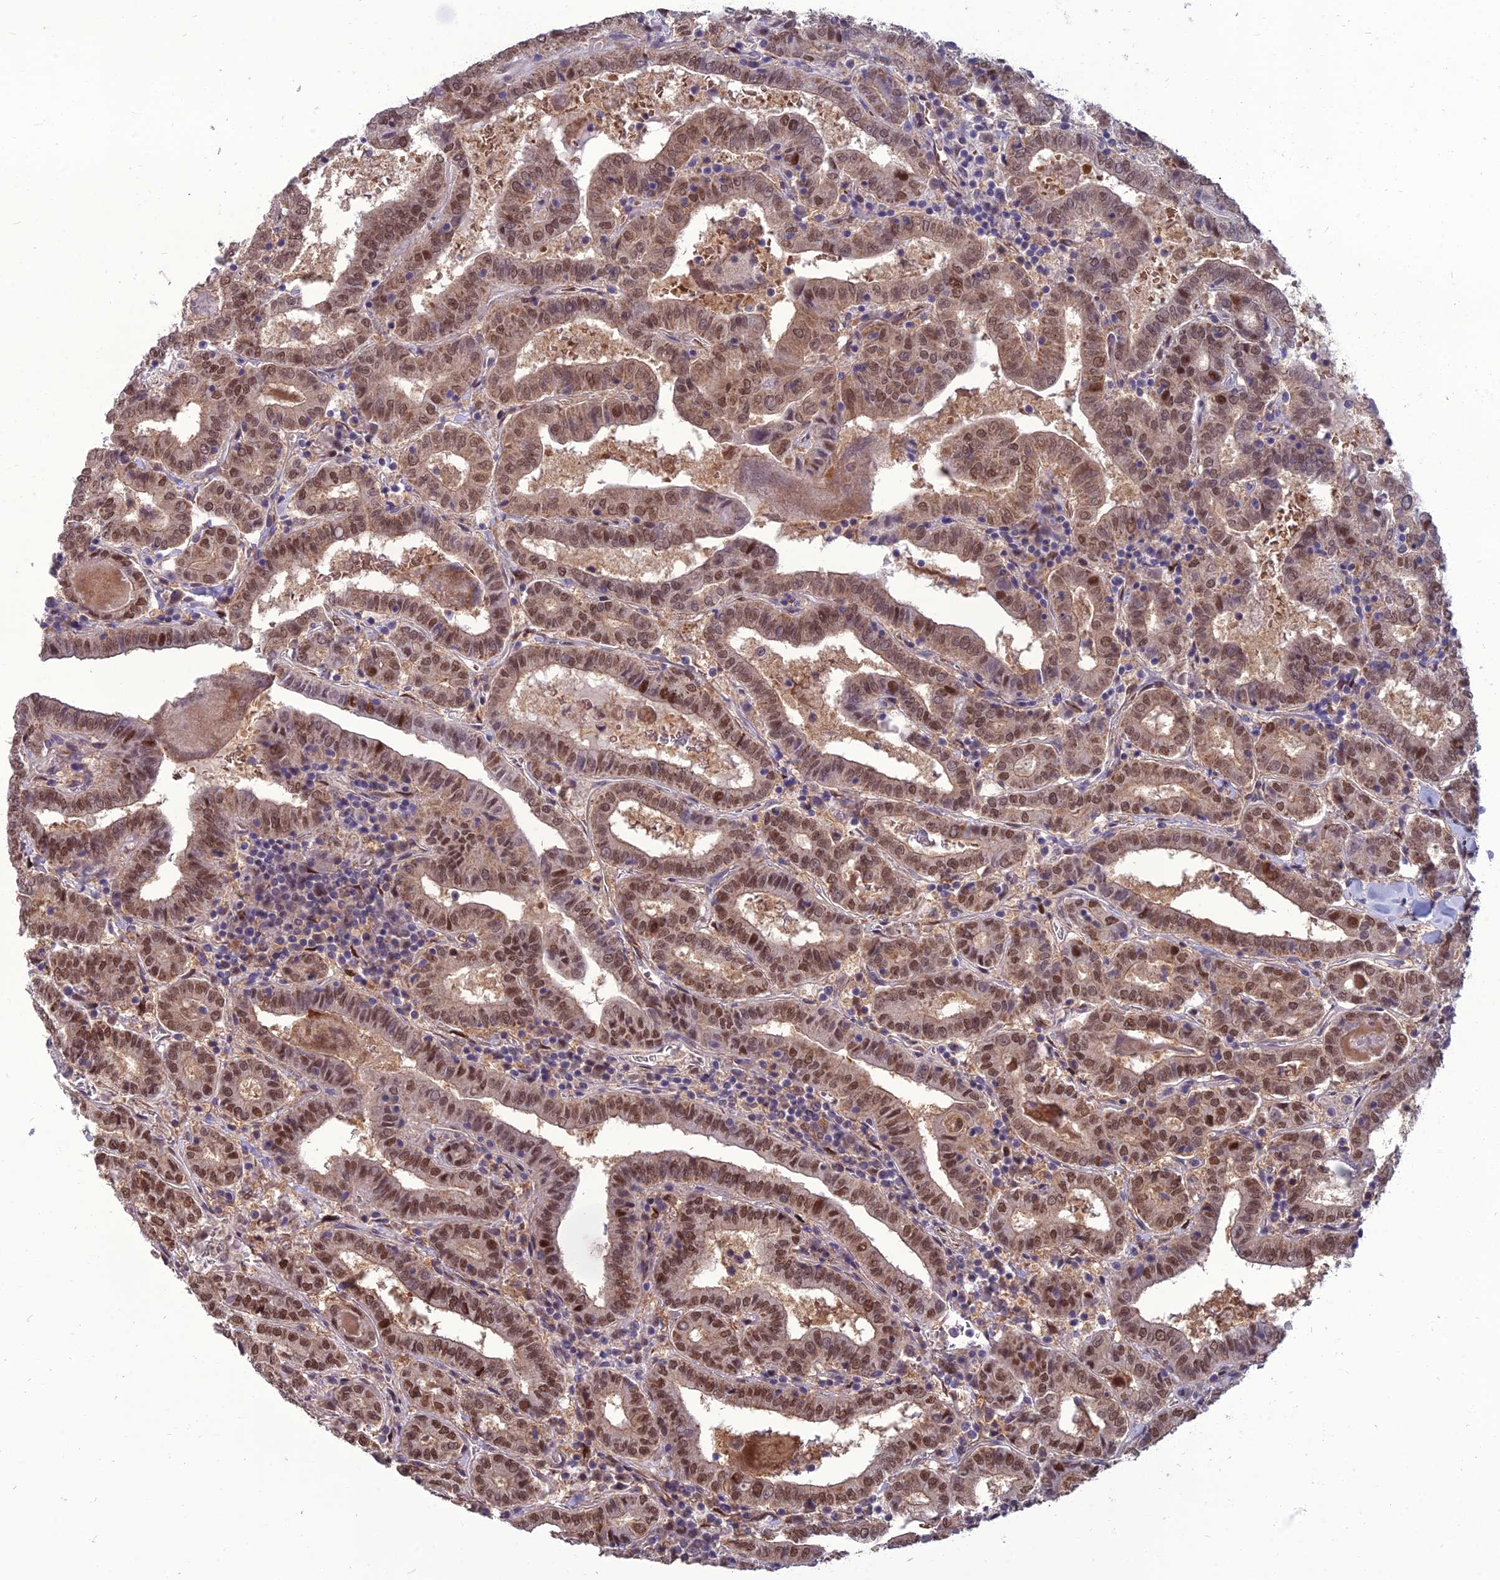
{"staining": {"intensity": "moderate", "quantity": ">75%", "location": "nuclear"}, "tissue": "thyroid cancer", "cell_type": "Tumor cells", "image_type": "cancer", "snomed": [{"axis": "morphology", "description": "Papillary adenocarcinoma, NOS"}, {"axis": "topography", "description": "Thyroid gland"}], "caption": "A medium amount of moderate nuclear positivity is identified in approximately >75% of tumor cells in thyroid cancer (papillary adenocarcinoma) tissue. Nuclei are stained in blue.", "gene": "NR4A3", "patient": {"sex": "female", "age": 72}}